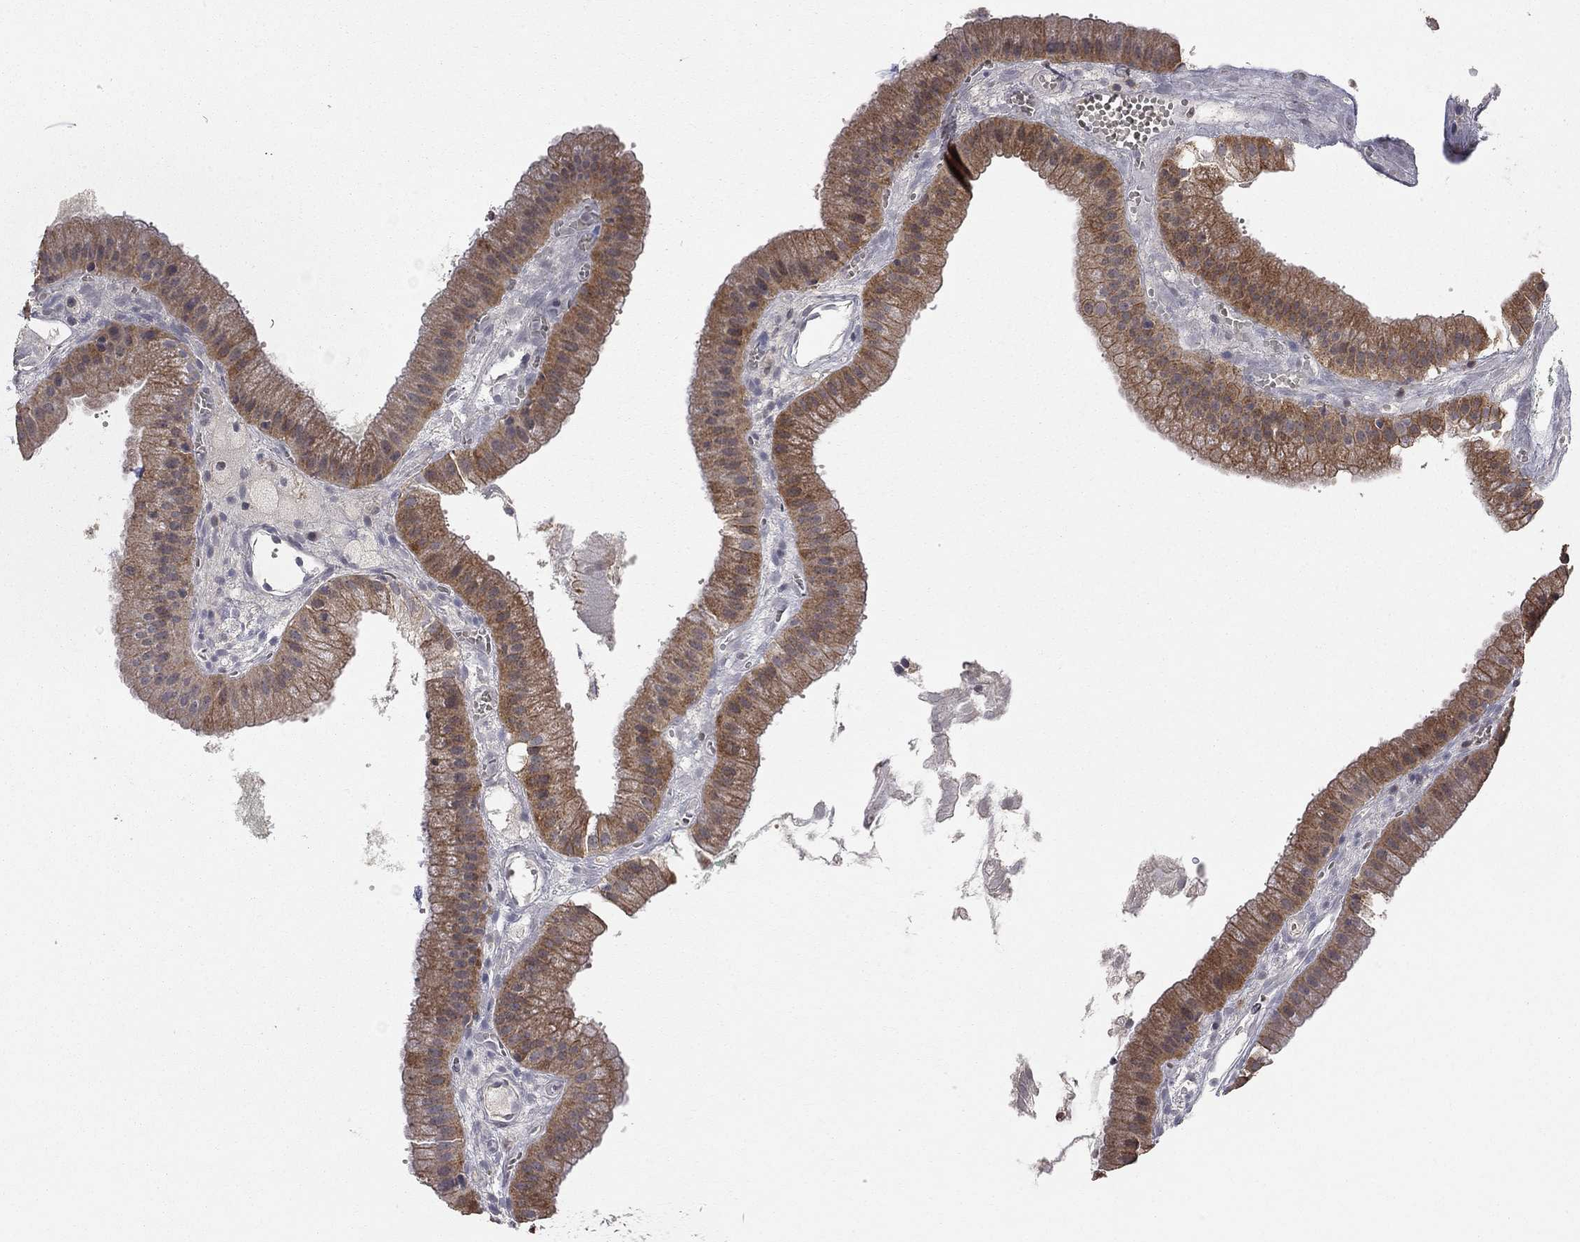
{"staining": {"intensity": "strong", "quantity": ">75%", "location": "cytoplasmic/membranous"}, "tissue": "gallbladder", "cell_type": "Glandular cells", "image_type": "normal", "snomed": [{"axis": "morphology", "description": "Normal tissue, NOS"}, {"axis": "topography", "description": "Gallbladder"}], "caption": "DAB (3,3'-diaminobenzidine) immunohistochemical staining of benign gallbladder shows strong cytoplasmic/membranous protein expression in about >75% of glandular cells. Using DAB (brown) and hematoxylin (blue) stains, captured at high magnification using brightfield microscopy.", "gene": "ANKRA2", "patient": {"sex": "male", "age": 67}}